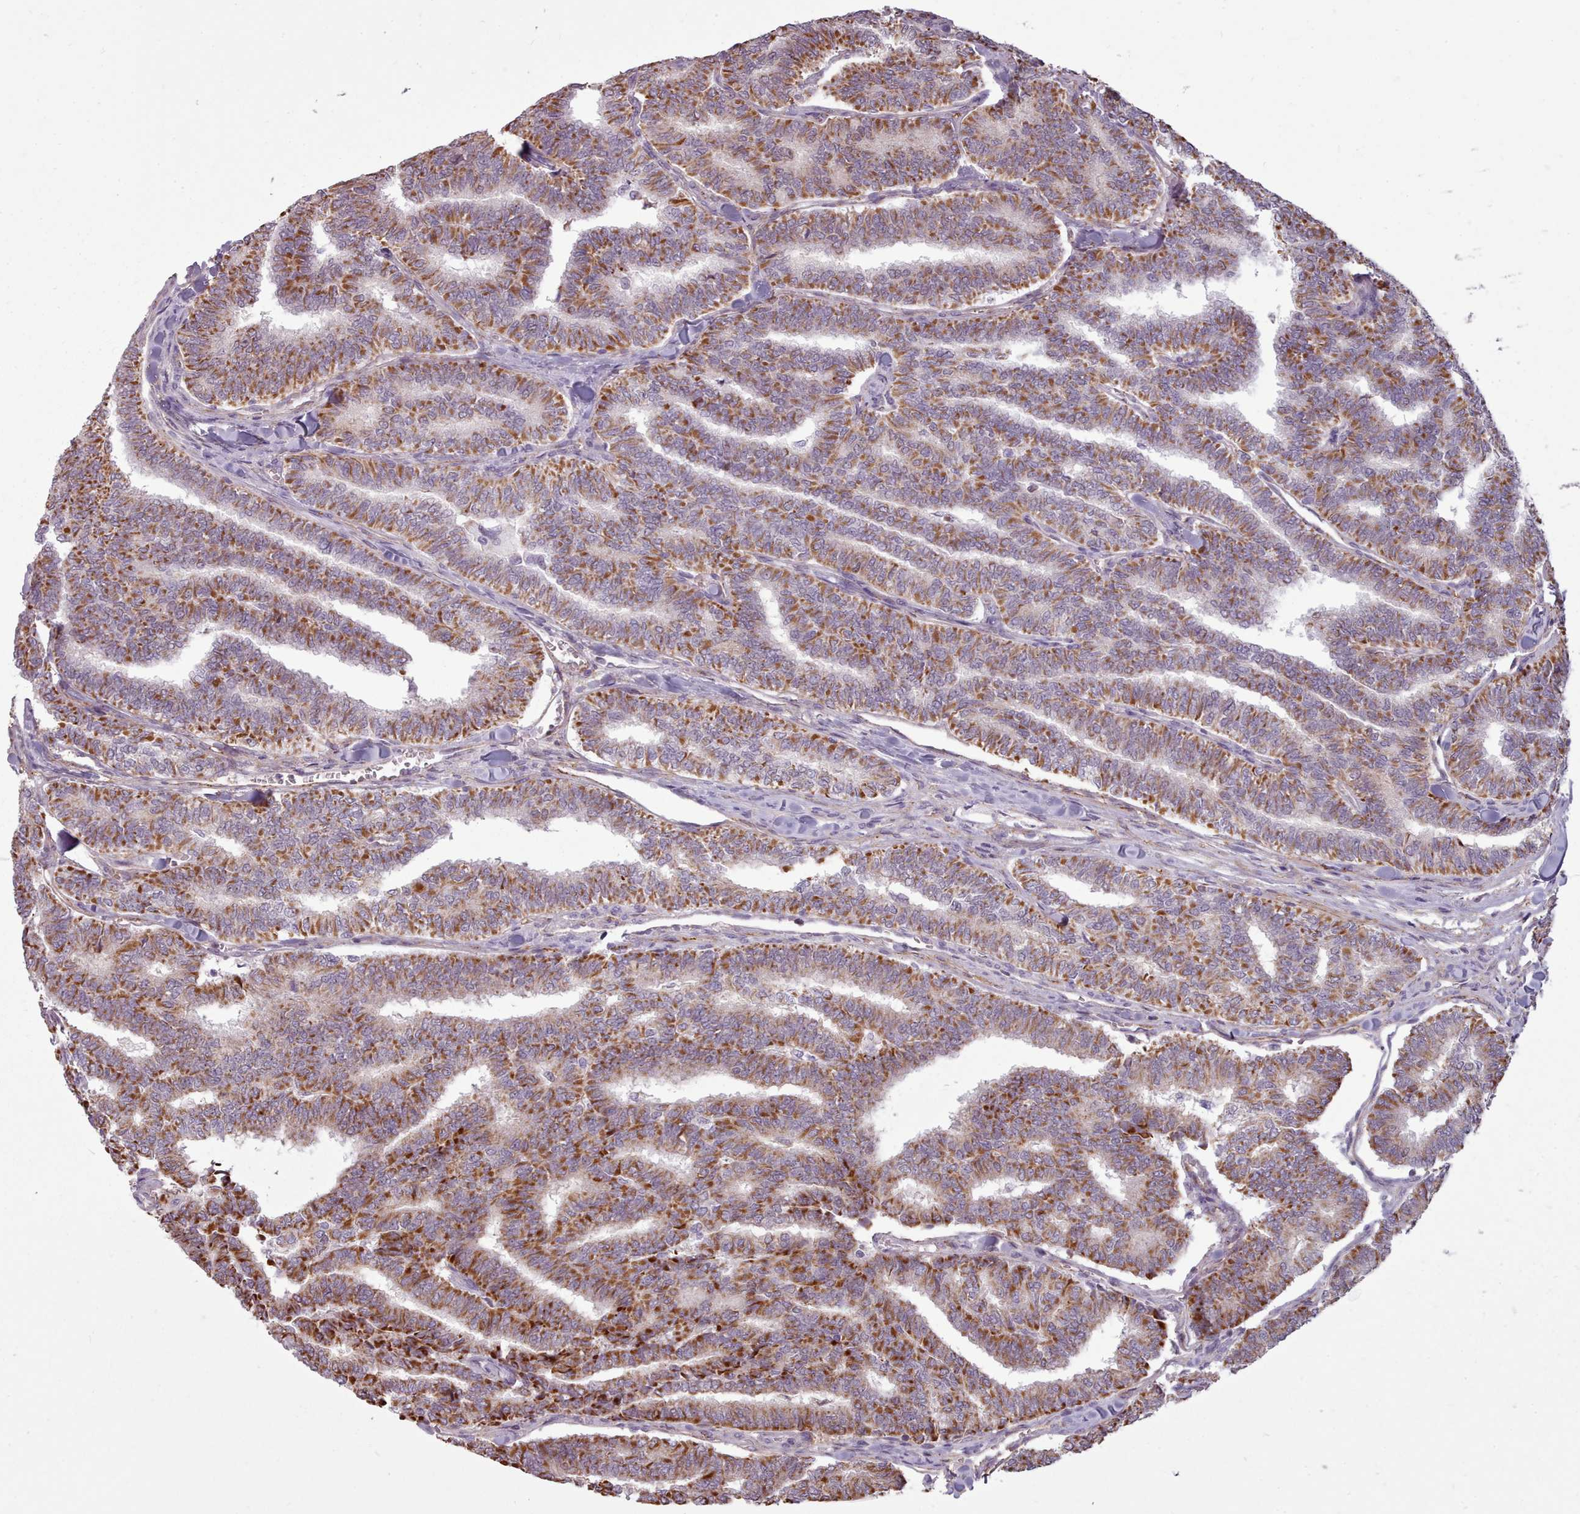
{"staining": {"intensity": "moderate", "quantity": ">75%", "location": "cytoplasmic/membranous"}, "tissue": "thyroid cancer", "cell_type": "Tumor cells", "image_type": "cancer", "snomed": [{"axis": "morphology", "description": "Papillary adenocarcinoma, NOS"}, {"axis": "topography", "description": "Thyroid gland"}], "caption": "Thyroid papillary adenocarcinoma stained with IHC reveals moderate cytoplasmic/membranous expression in approximately >75% of tumor cells.", "gene": "ZMYM4", "patient": {"sex": "female", "age": 35}}